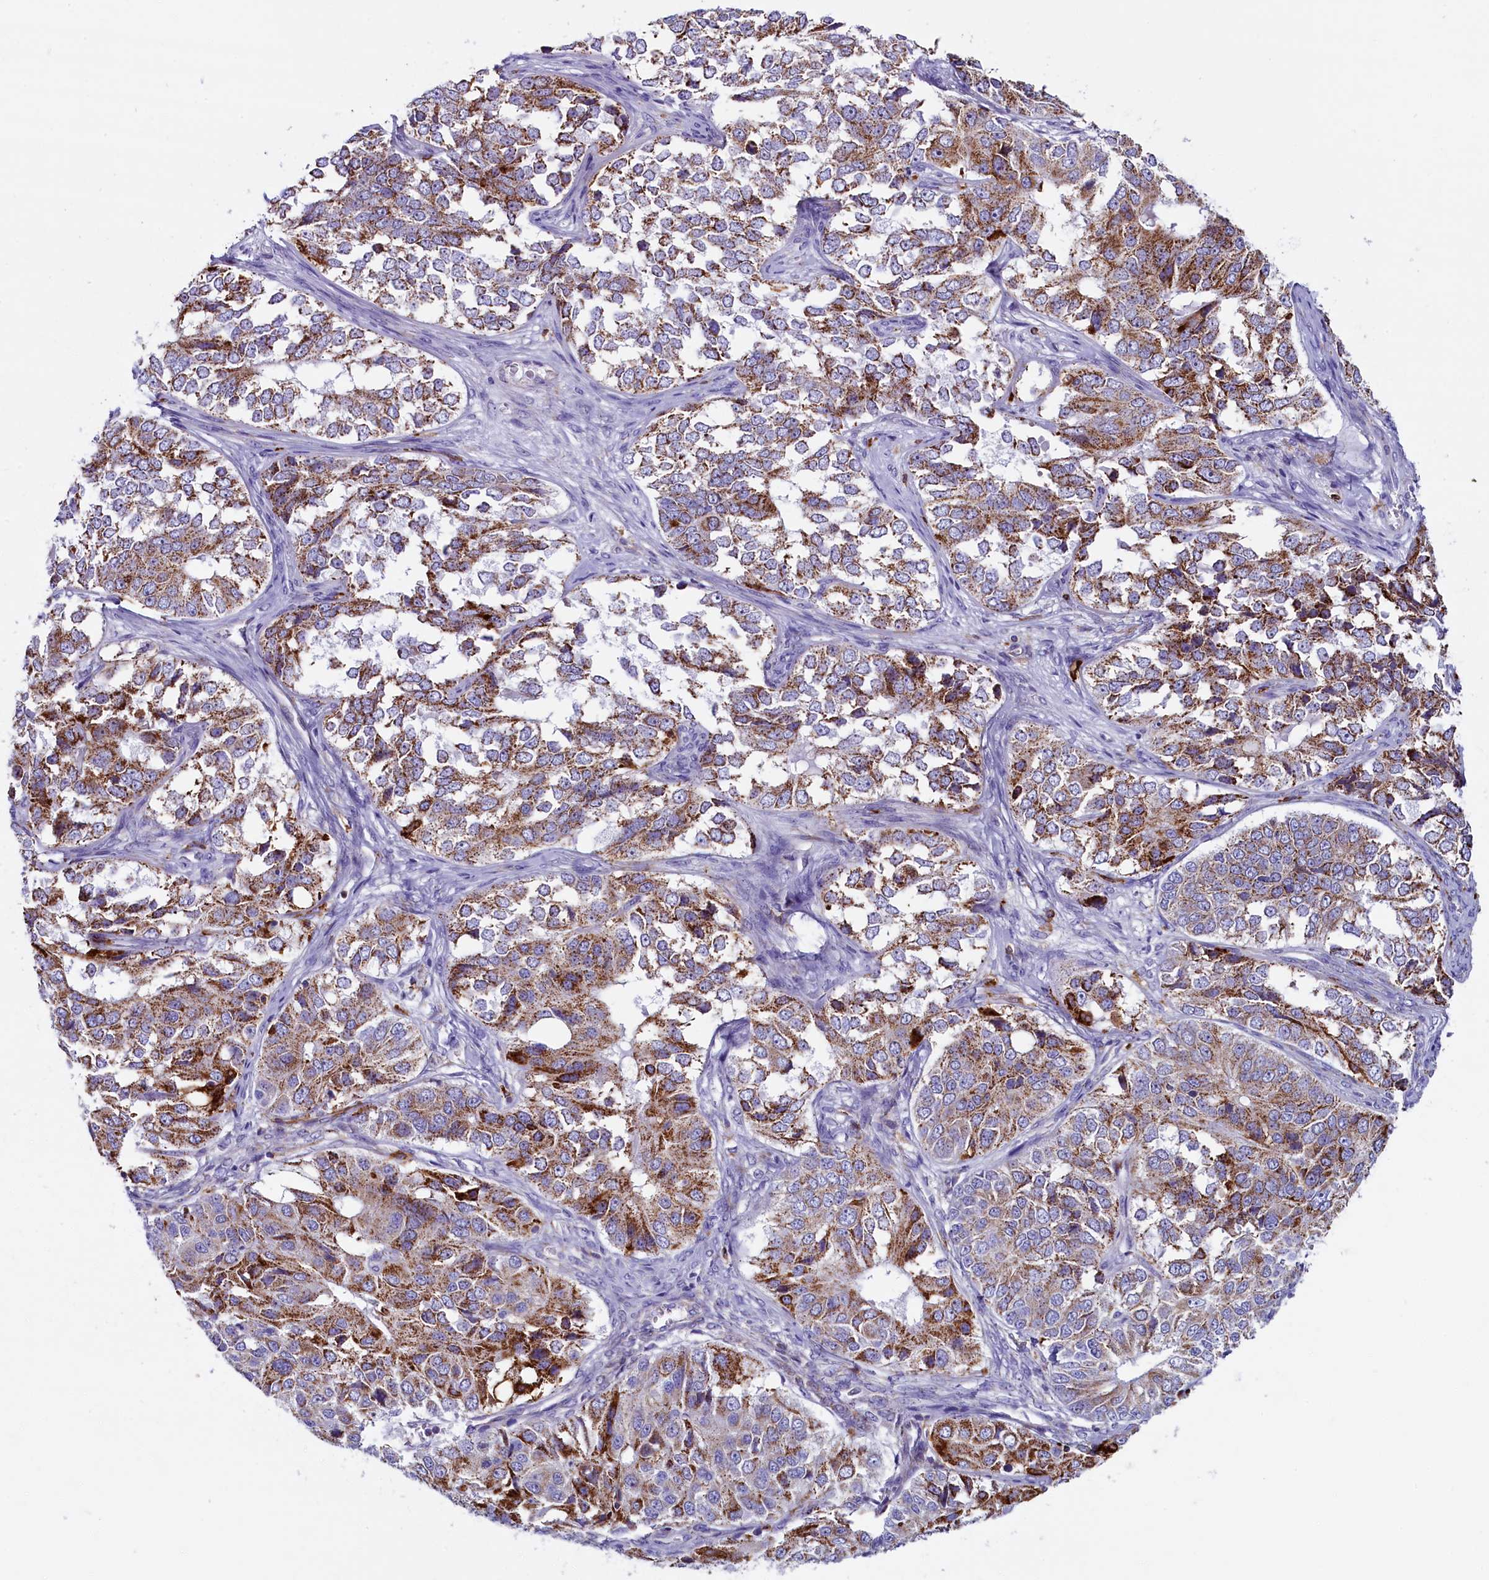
{"staining": {"intensity": "moderate", "quantity": ">75%", "location": "cytoplasmic/membranous"}, "tissue": "ovarian cancer", "cell_type": "Tumor cells", "image_type": "cancer", "snomed": [{"axis": "morphology", "description": "Carcinoma, endometroid"}, {"axis": "topography", "description": "Ovary"}], "caption": "An image showing moderate cytoplasmic/membranous expression in about >75% of tumor cells in ovarian cancer (endometroid carcinoma), as visualized by brown immunohistochemical staining.", "gene": "IL20RA", "patient": {"sex": "female", "age": 51}}